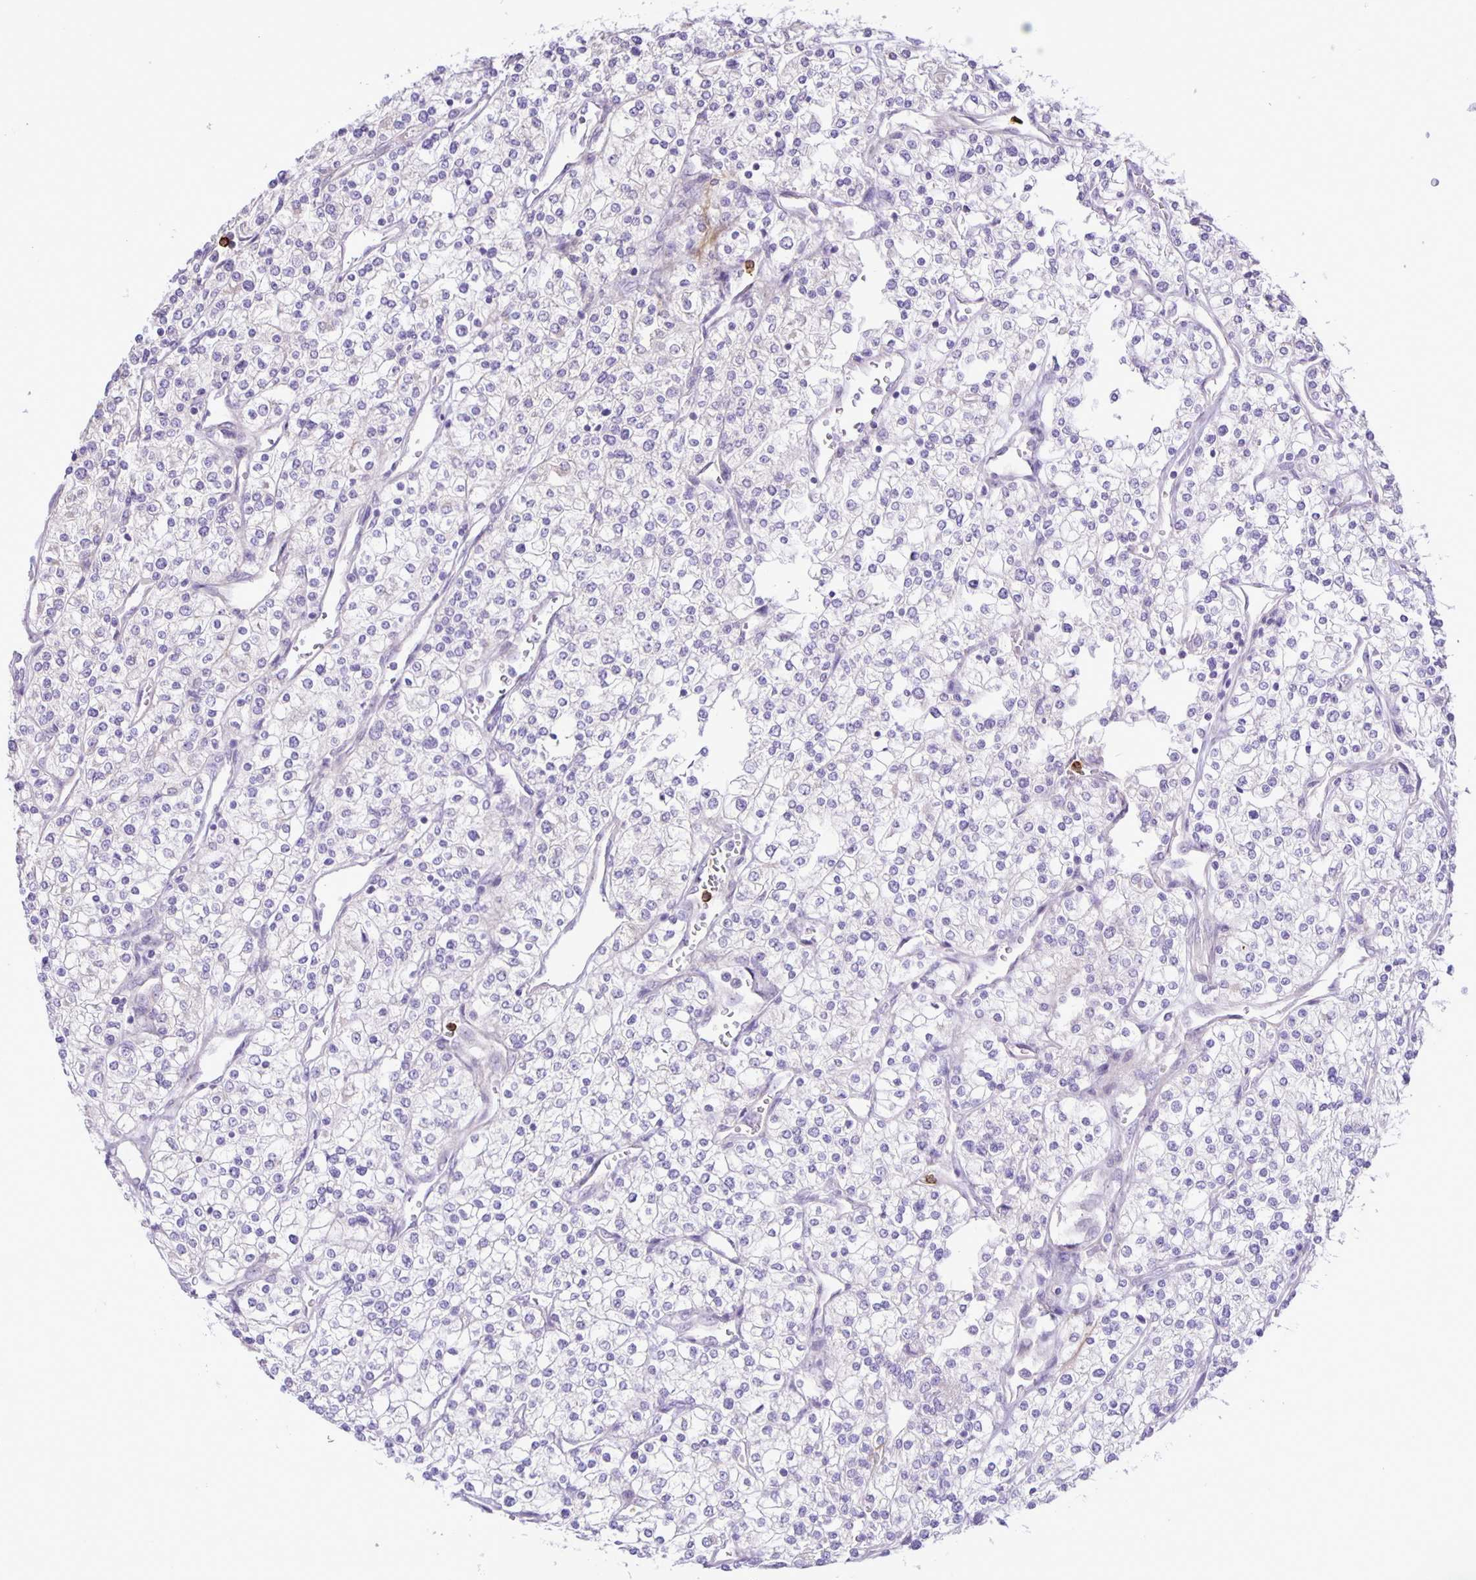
{"staining": {"intensity": "negative", "quantity": "none", "location": "none"}, "tissue": "renal cancer", "cell_type": "Tumor cells", "image_type": "cancer", "snomed": [{"axis": "morphology", "description": "Adenocarcinoma, NOS"}, {"axis": "topography", "description": "Kidney"}], "caption": "IHC micrograph of human renal adenocarcinoma stained for a protein (brown), which reveals no positivity in tumor cells.", "gene": "ADCK1", "patient": {"sex": "male", "age": 80}}